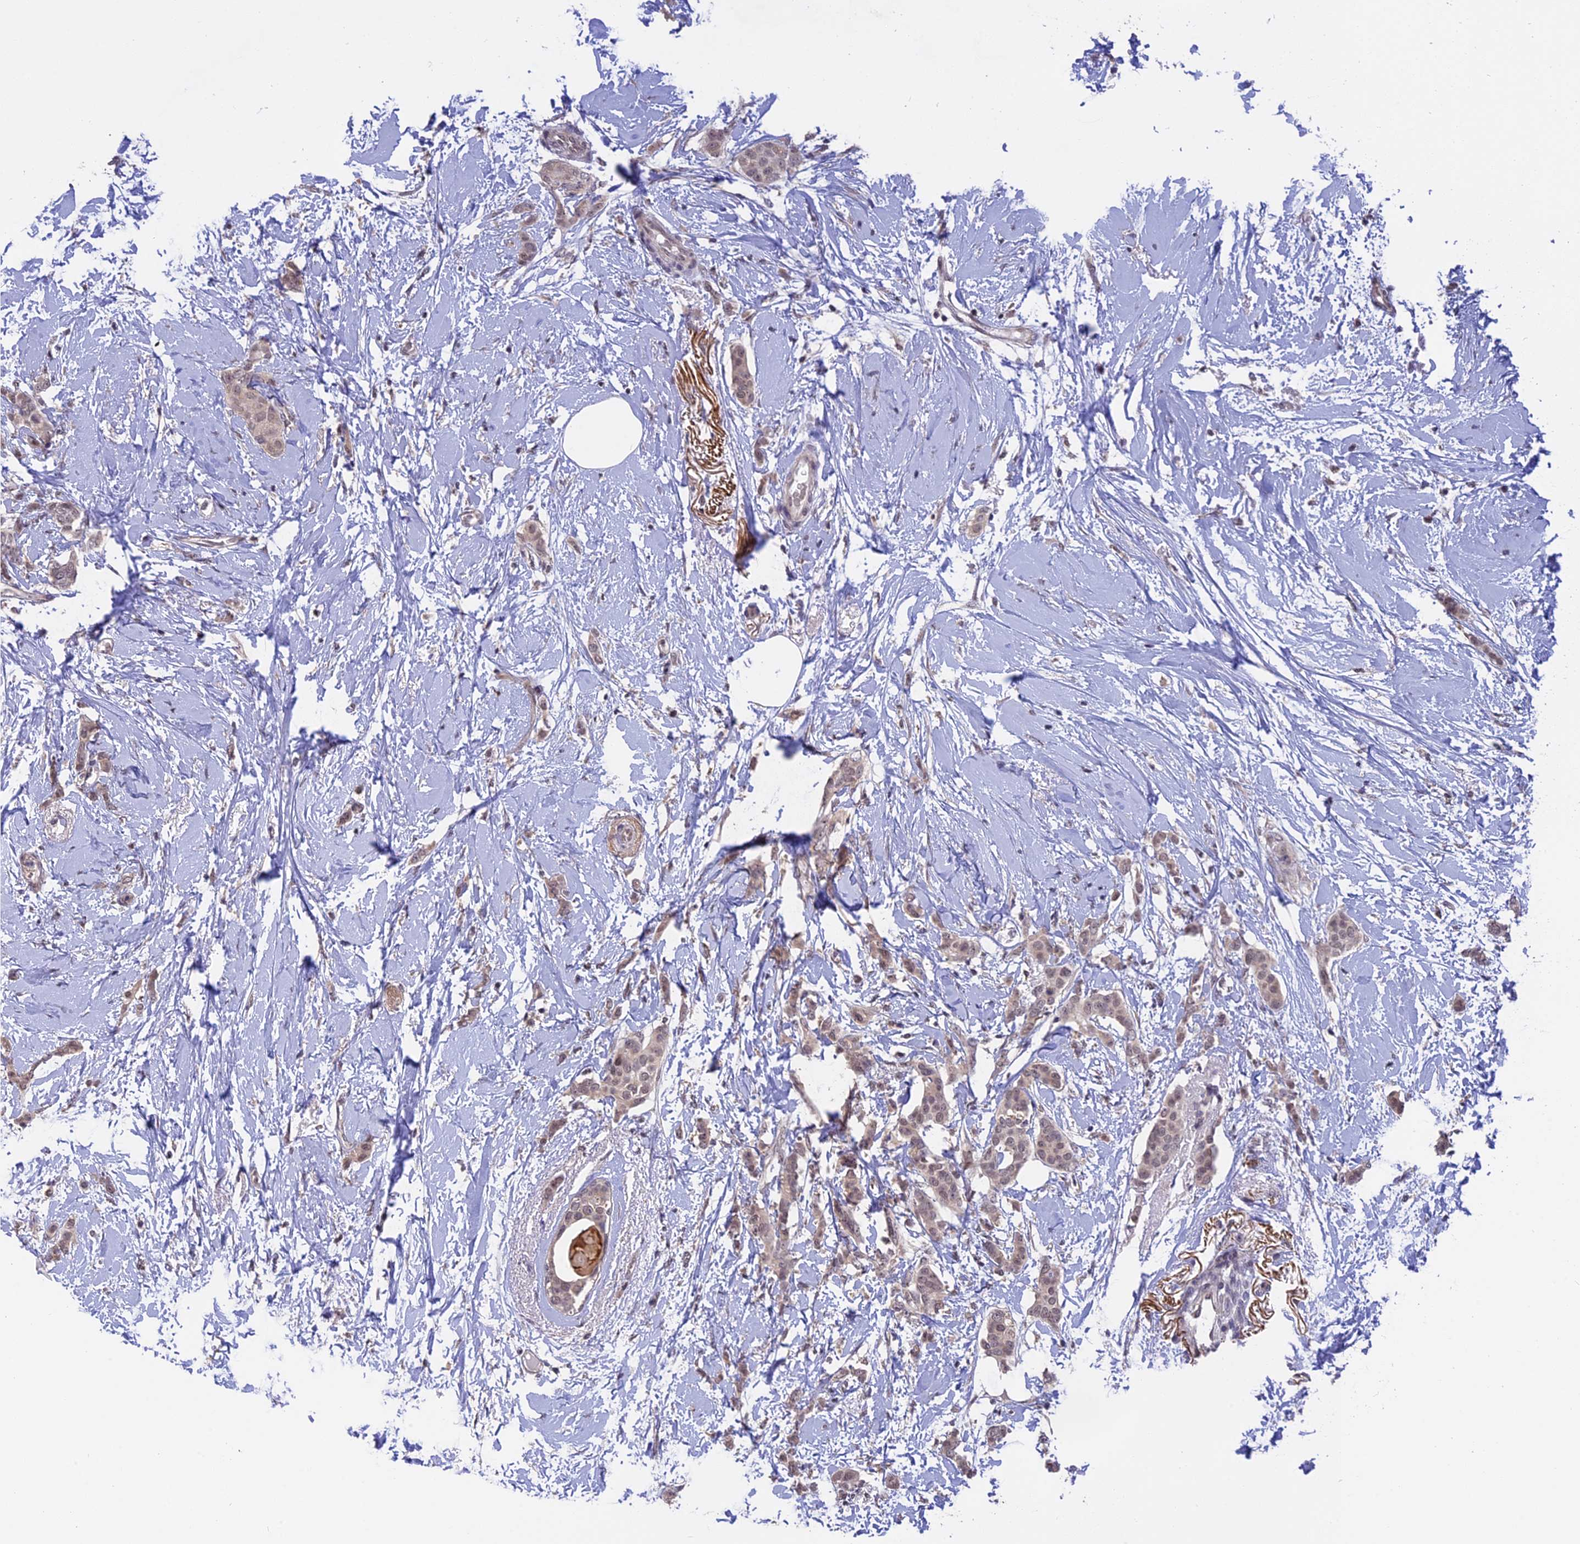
{"staining": {"intensity": "negative", "quantity": "none", "location": "none"}, "tissue": "breast cancer", "cell_type": "Tumor cells", "image_type": "cancer", "snomed": [{"axis": "morphology", "description": "Duct carcinoma"}, {"axis": "topography", "description": "Breast"}], "caption": "A micrograph of breast cancer stained for a protein reveals no brown staining in tumor cells.", "gene": "POLR2C", "patient": {"sex": "female", "age": 72}}